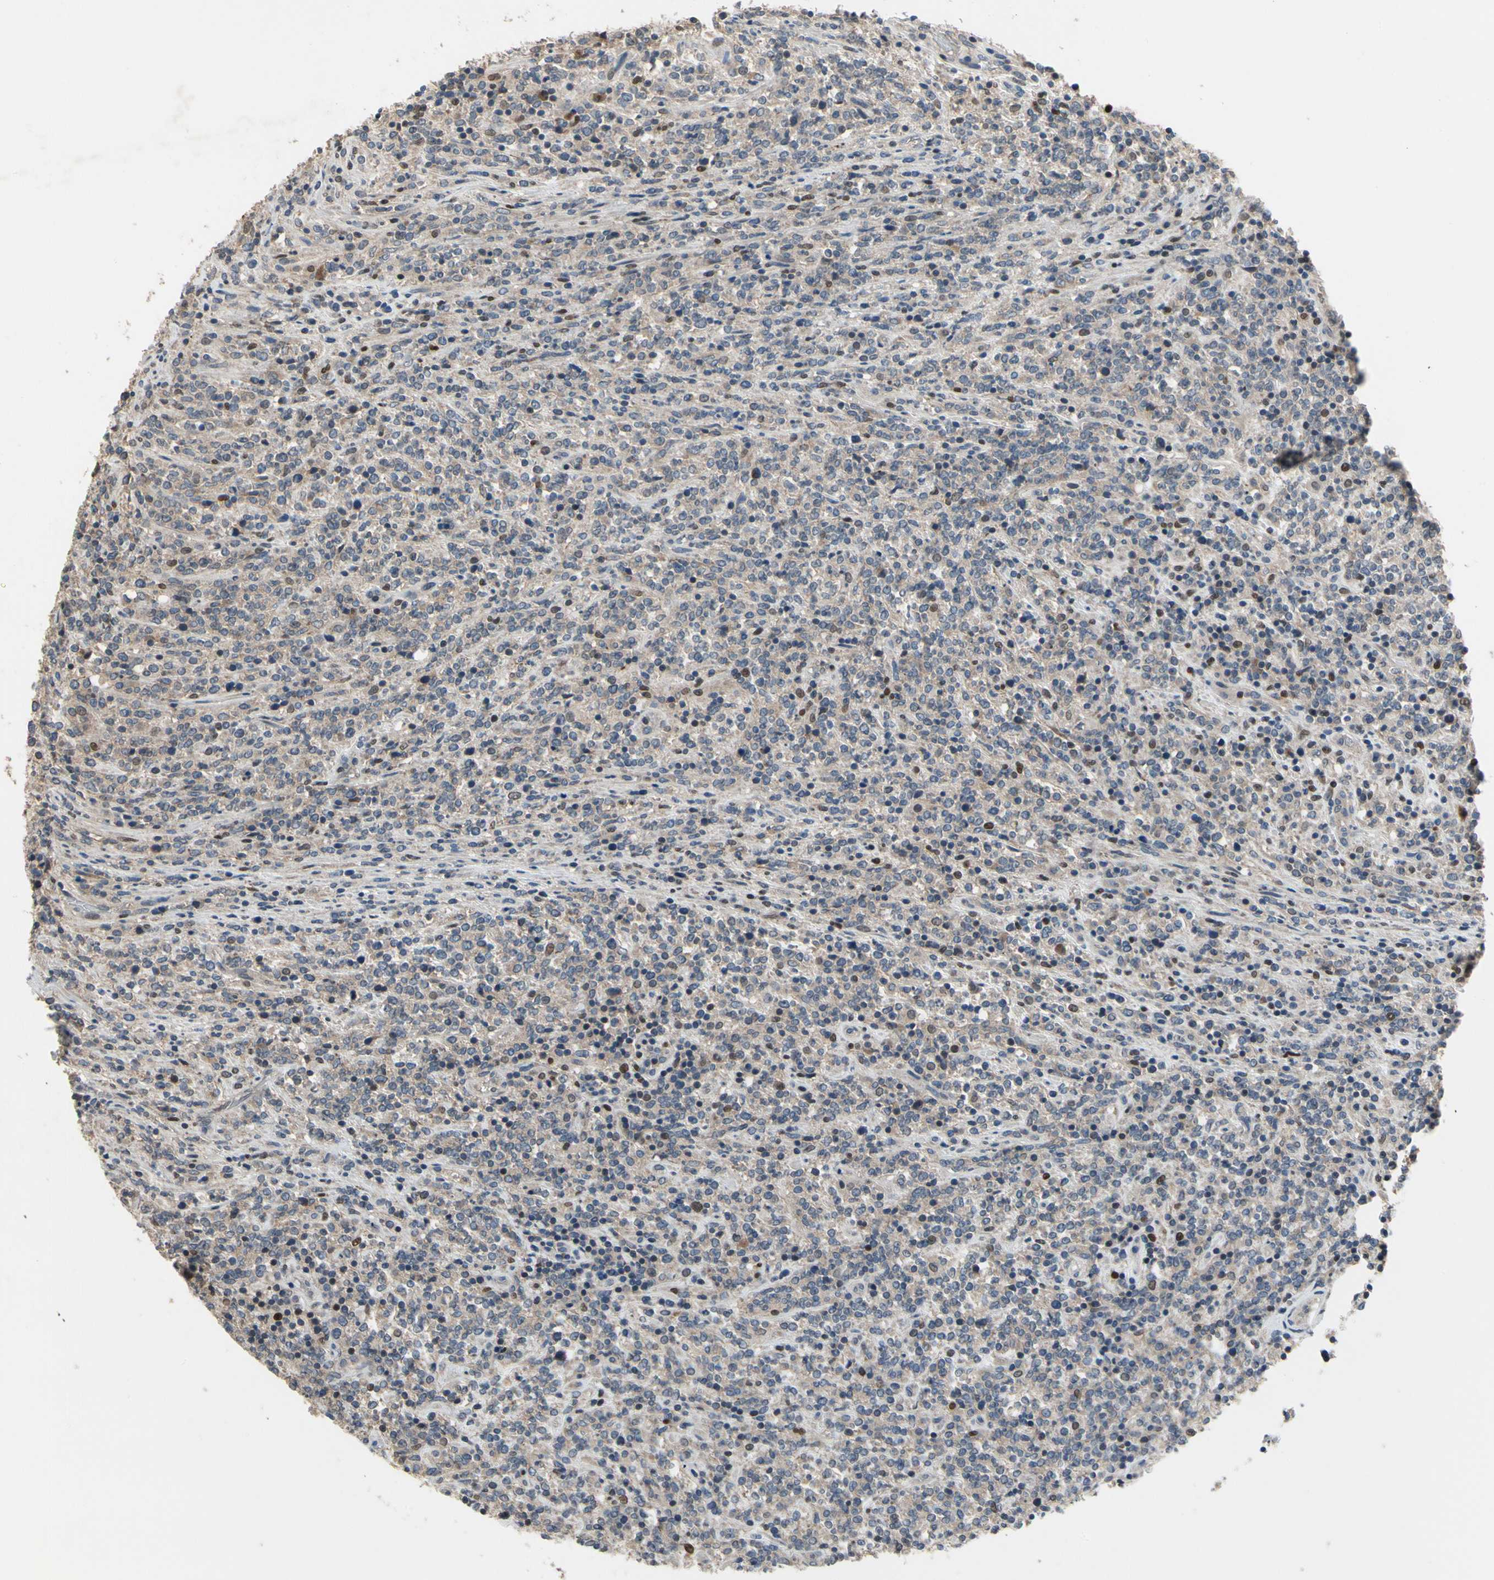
{"staining": {"intensity": "moderate", "quantity": "<25%", "location": "nuclear"}, "tissue": "lymphoma", "cell_type": "Tumor cells", "image_type": "cancer", "snomed": [{"axis": "morphology", "description": "Malignant lymphoma, non-Hodgkin's type, High grade"}, {"axis": "topography", "description": "Soft tissue"}], "caption": "The histopathology image reveals immunohistochemical staining of high-grade malignant lymphoma, non-Hodgkin's type. There is moderate nuclear expression is identified in about <25% of tumor cells.", "gene": "CGREF1", "patient": {"sex": "male", "age": 18}}